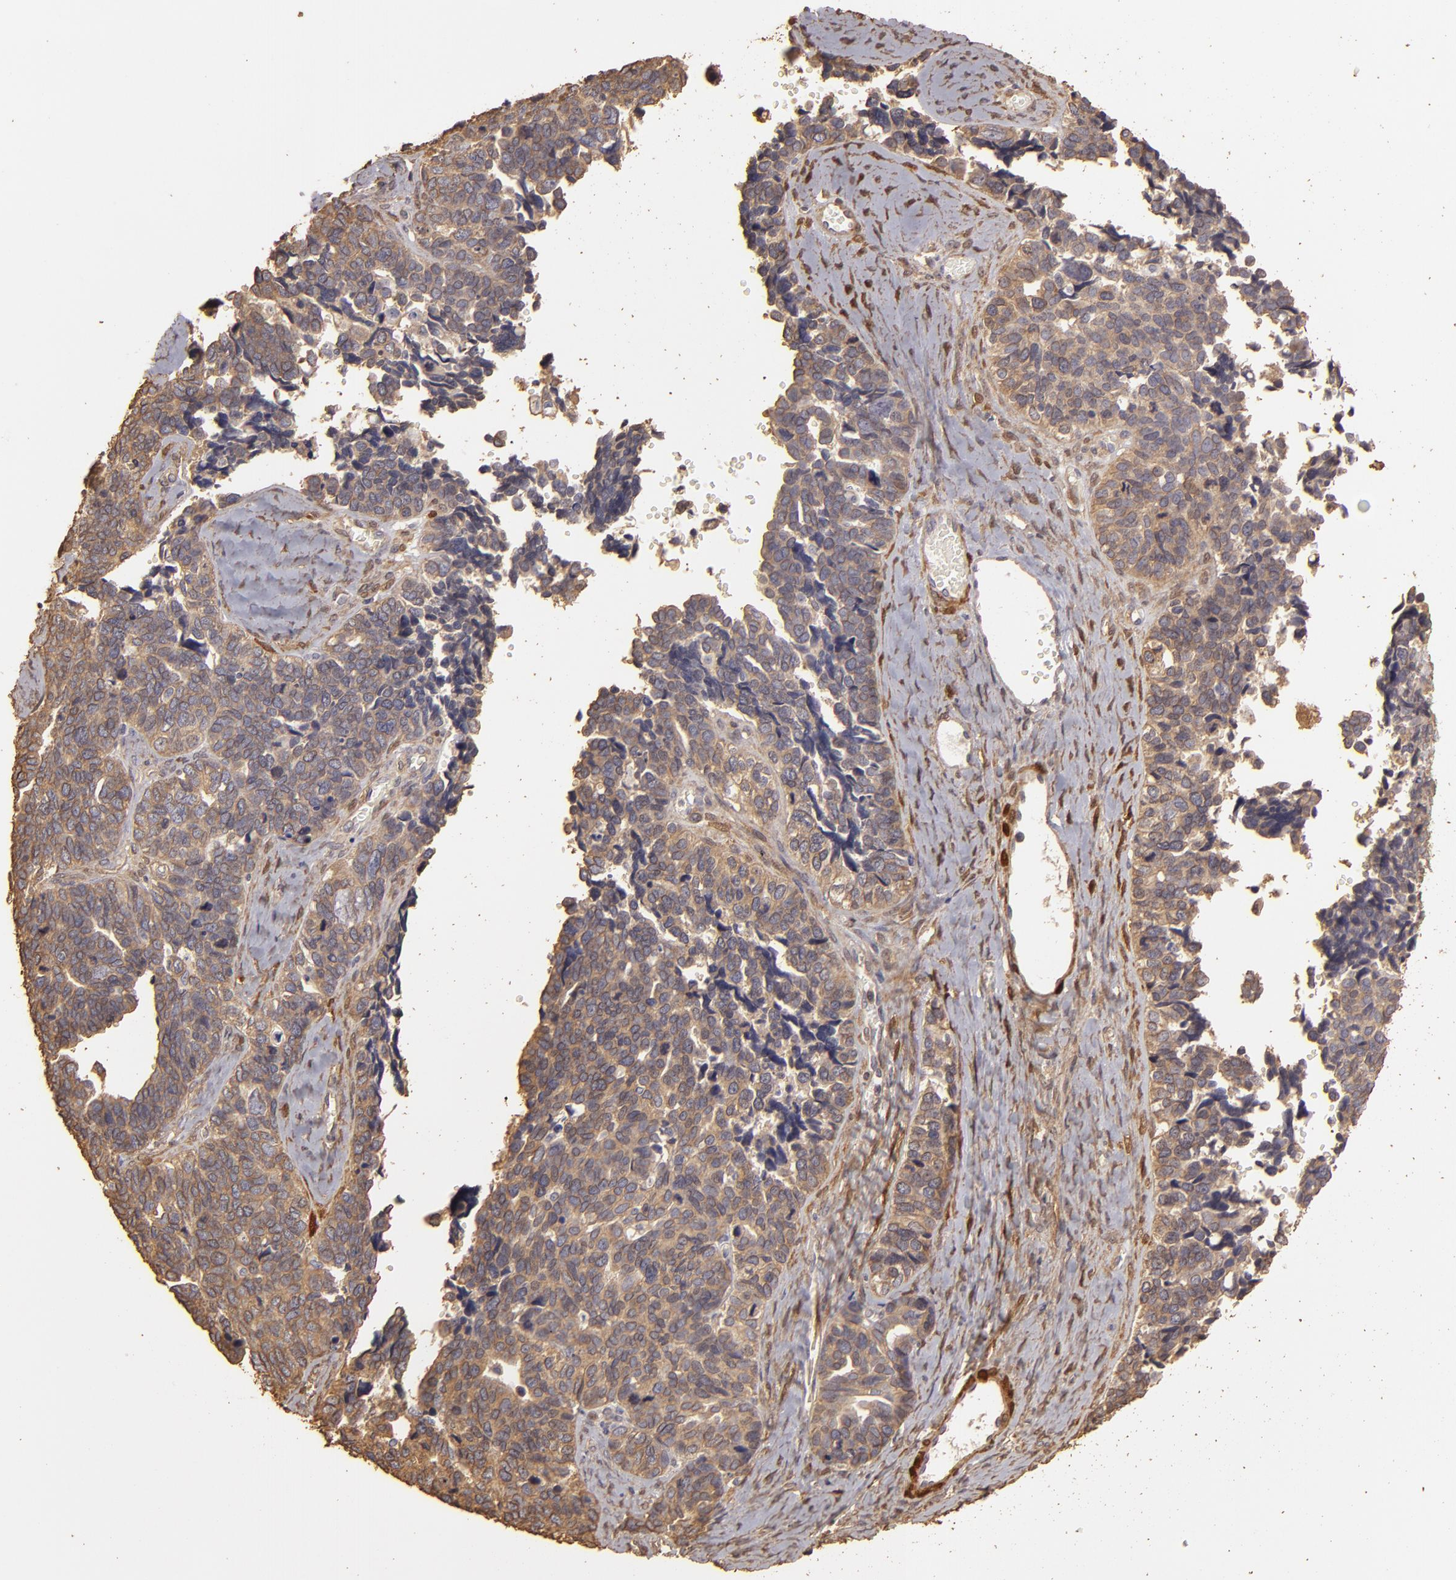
{"staining": {"intensity": "weak", "quantity": ">75%", "location": "cytoplasmic/membranous"}, "tissue": "ovarian cancer", "cell_type": "Tumor cells", "image_type": "cancer", "snomed": [{"axis": "morphology", "description": "Cystadenocarcinoma, serous, NOS"}, {"axis": "topography", "description": "Ovary"}], "caption": "IHC of human ovarian cancer reveals low levels of weak cytoplasmic/membranous positivity in approximately >75% of tumor cells.", "gene": "HSPB6", "patient": {"sex": "female", "age": 77}}